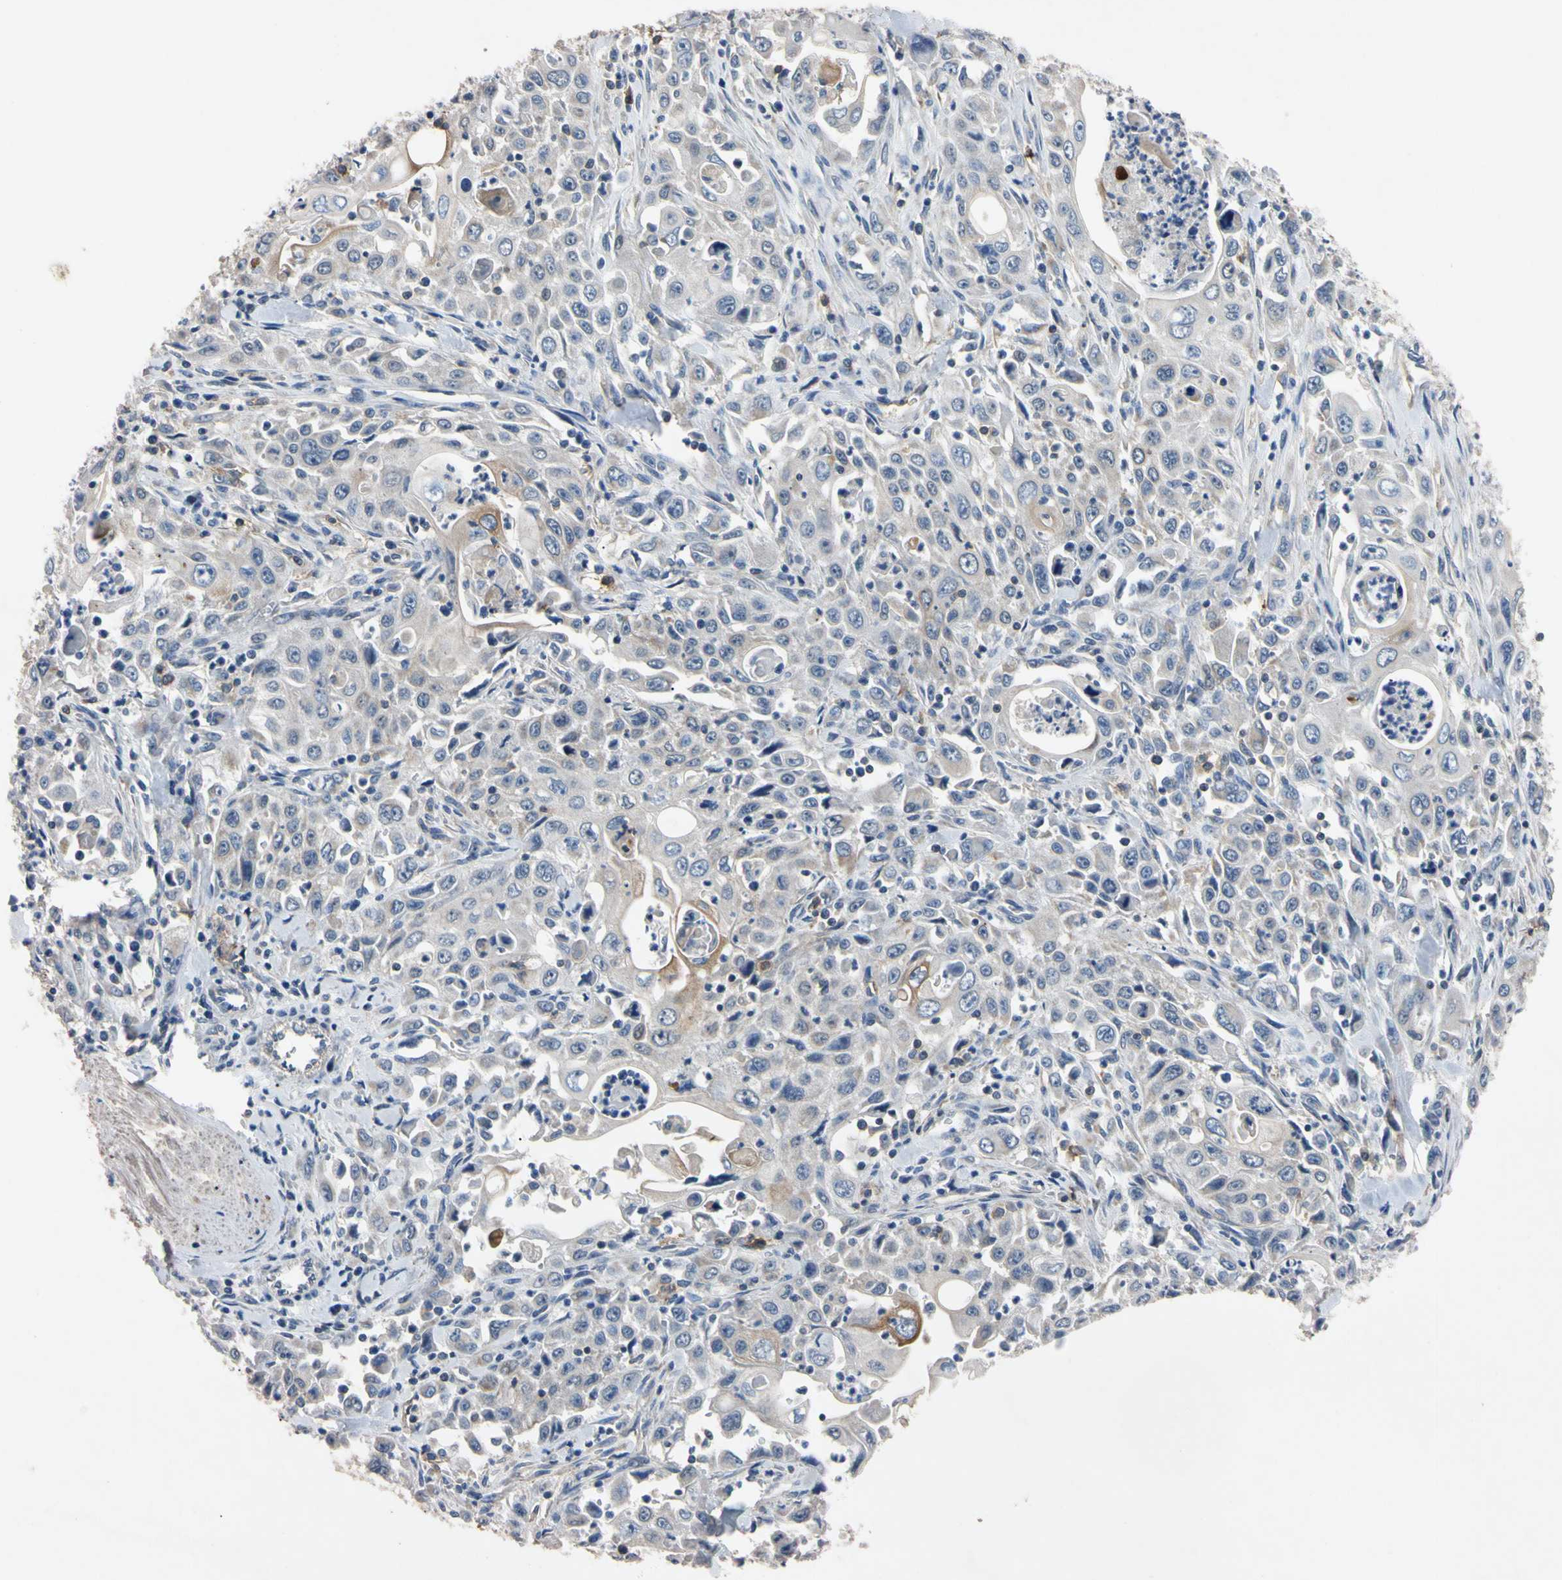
{"staining": {"intensity": "moderate", "quantity": "<25%", "location": "cytoplasmic/membranous"}, "tissue": "pancreatic cancer", "cell_type": "Tumor cells", "image_type": "cancer", "snomed": [{"axis": "morphology", "description": "Adenocarcinoma, NOS"}, {"axis": "topography", "description": "Pancreas"}], "caption": "Immunohistochemical staining of pancreatic cancer reveals low levels of moderate cytoplasmic/membranous positivity in approximately <25% of tumor cells.", "gene": "PNKD", "patient": {"sex": "male", "age": 70}}